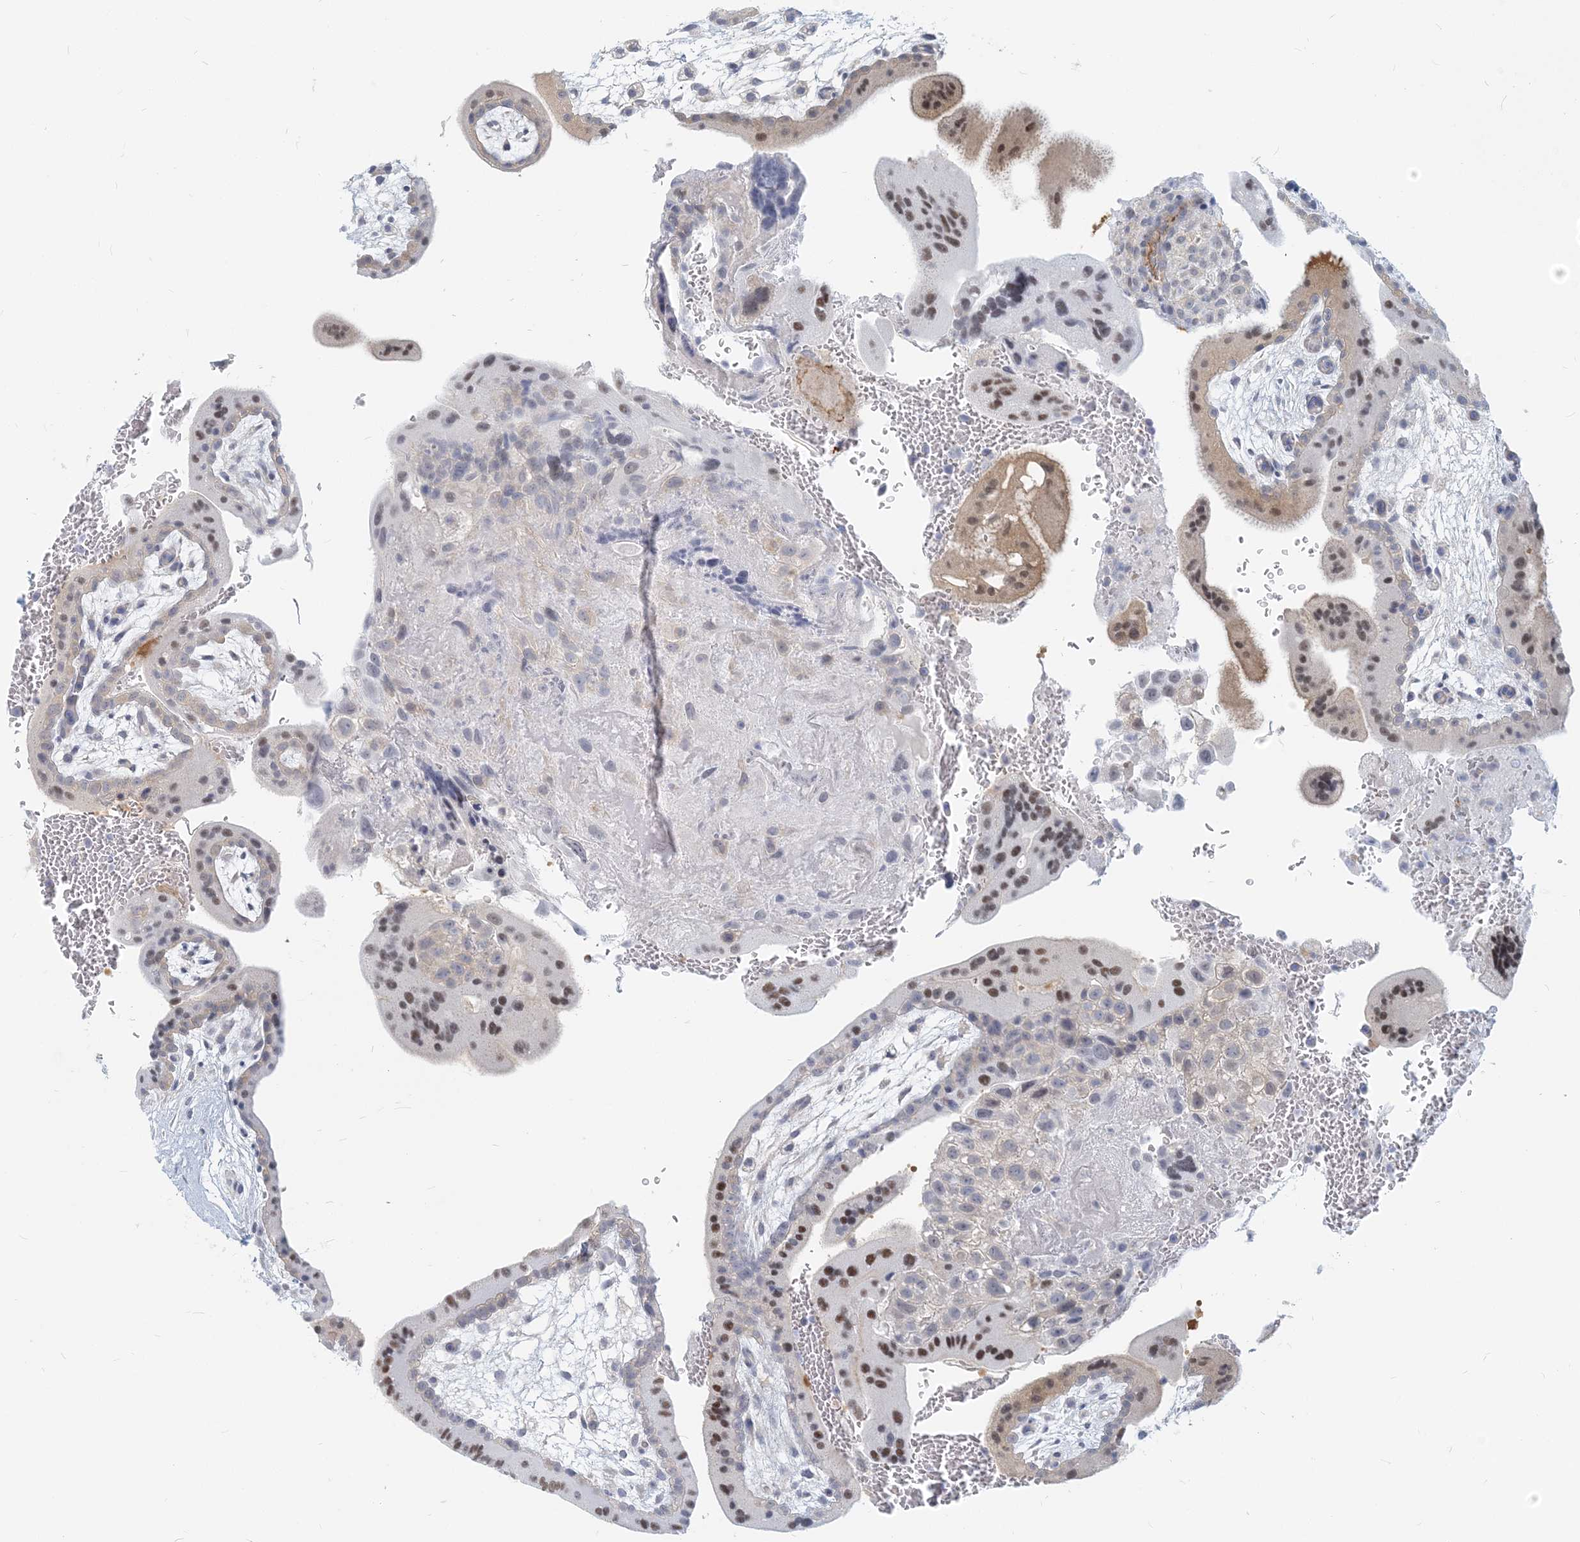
{"staining": {"intensity": "negative", "quantity": "none", "location": "none"}, "tissue": "placenta", "cell_type": "Decidual cells", "image_type": "normal", "snomed": [{"axis": "morphology", "description": "Normal tissue, NOS"}, {"axis": "topography", "description": "Placenta"}], "caption": "Immunohistochemistry image of benign placenta: human placenta stained with DAB shows no significant protein positivity in decidual cells.", "gene": "GMPPA", "patient": {"sex": "female", "age": 35}}